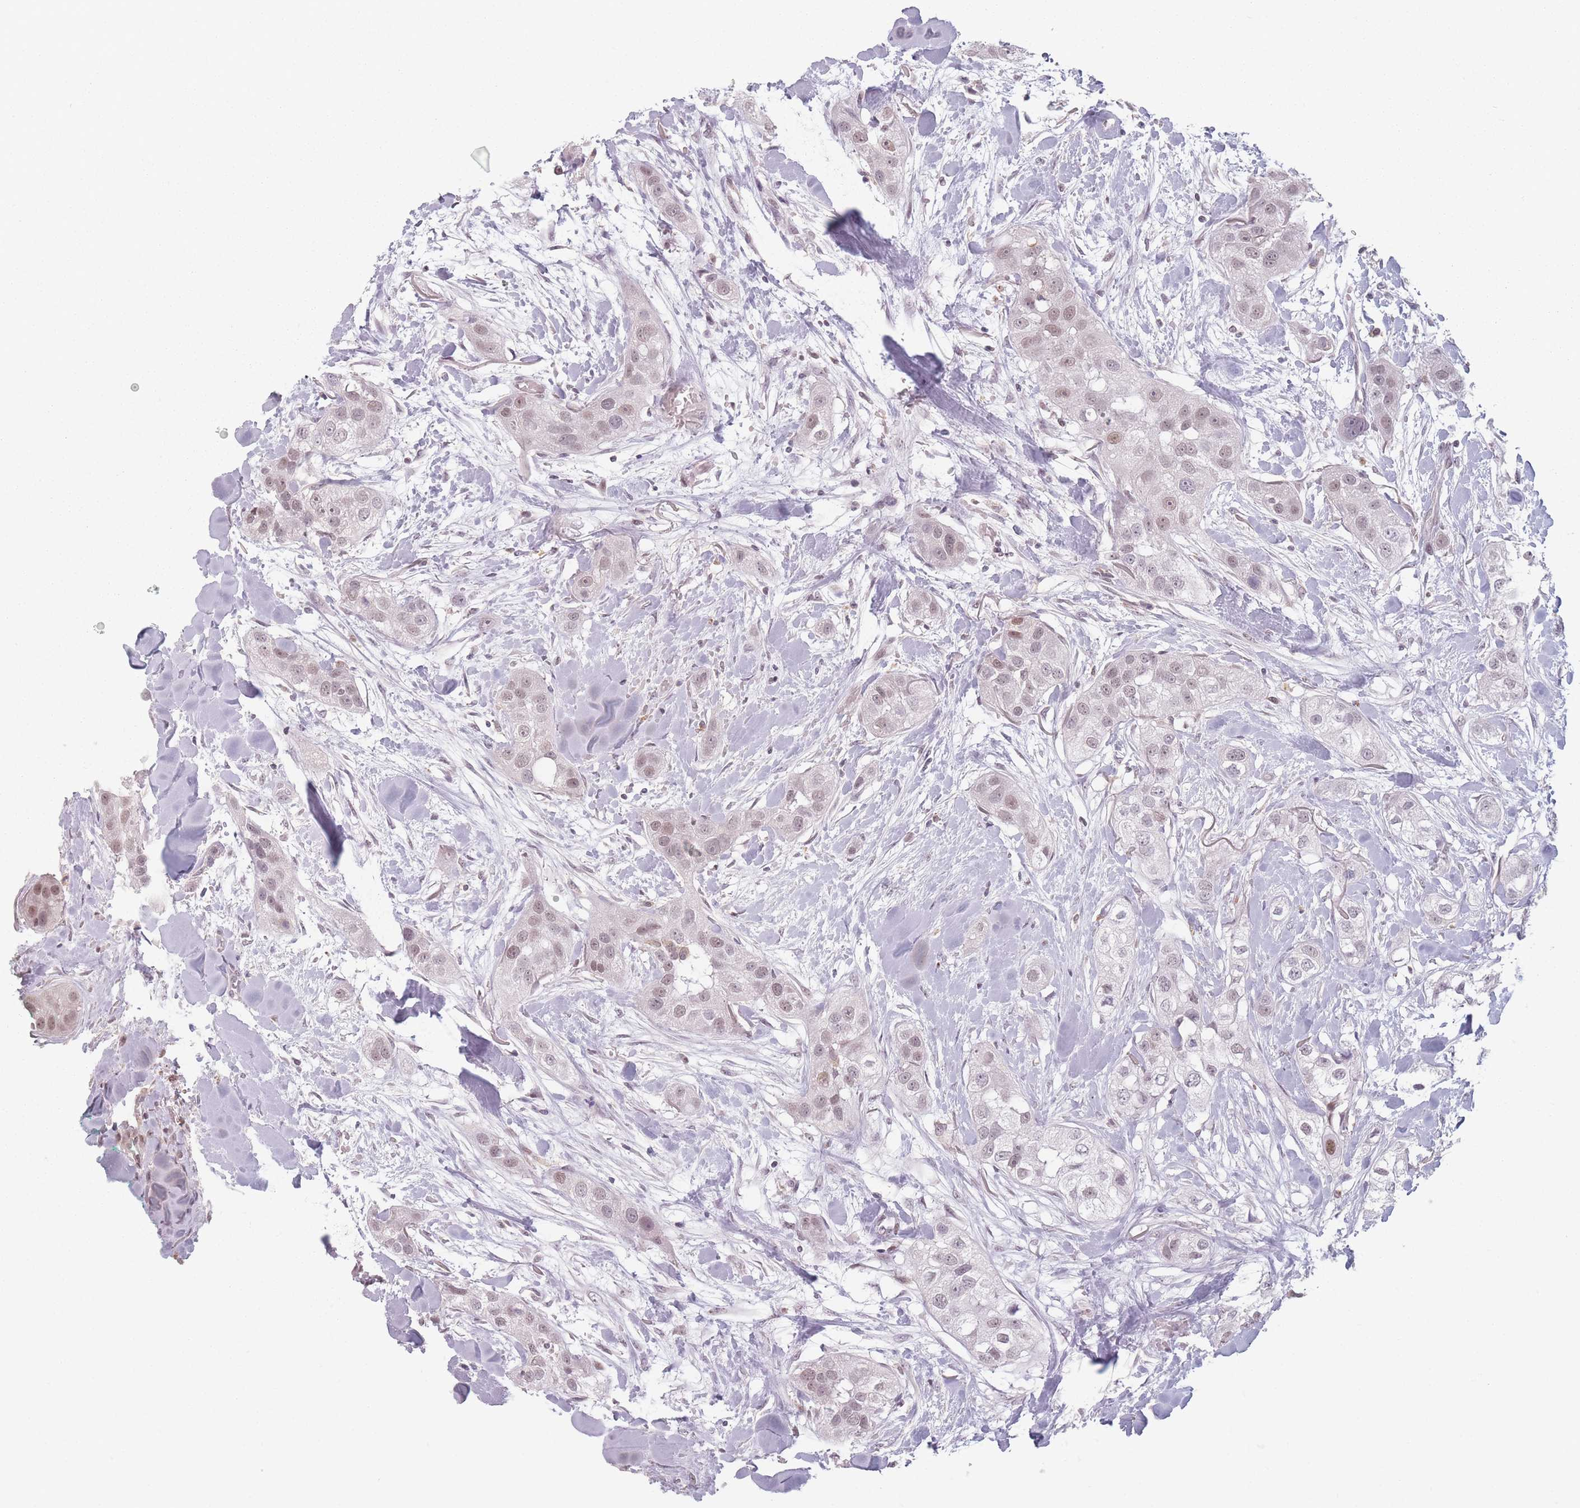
{"staining": {"intensity": "weak", "quantity": "25%-75%", "location": "nuclear"}, "tissue": "head and neck cancer", "cell_type": "Tumor cells", "image_type": "cancer", "snomed": [{"axis": "morphology", "description": "Normal tissue, NOS"}, {"axis": "morphology", "description": "Squamous cell carcinoma, NOS"}, {"axis": "topography", "description": "Skeletal muscle"}, {"axis": "topography", "description": "Head-Neck"}], "caption": "An immunohistochemistry photomicrograph of tumor tissue is shown. Protein staining in brown shows weak nuclear positivity in squamous cell carcinoma (head and neck) within tumor cells. Immunohistochemistry (ihc) stains the protein of interest in brown and the nuclei are stained blue.", "gene": "OR10C1", "patient": {"sex": "male", "age": 51}}